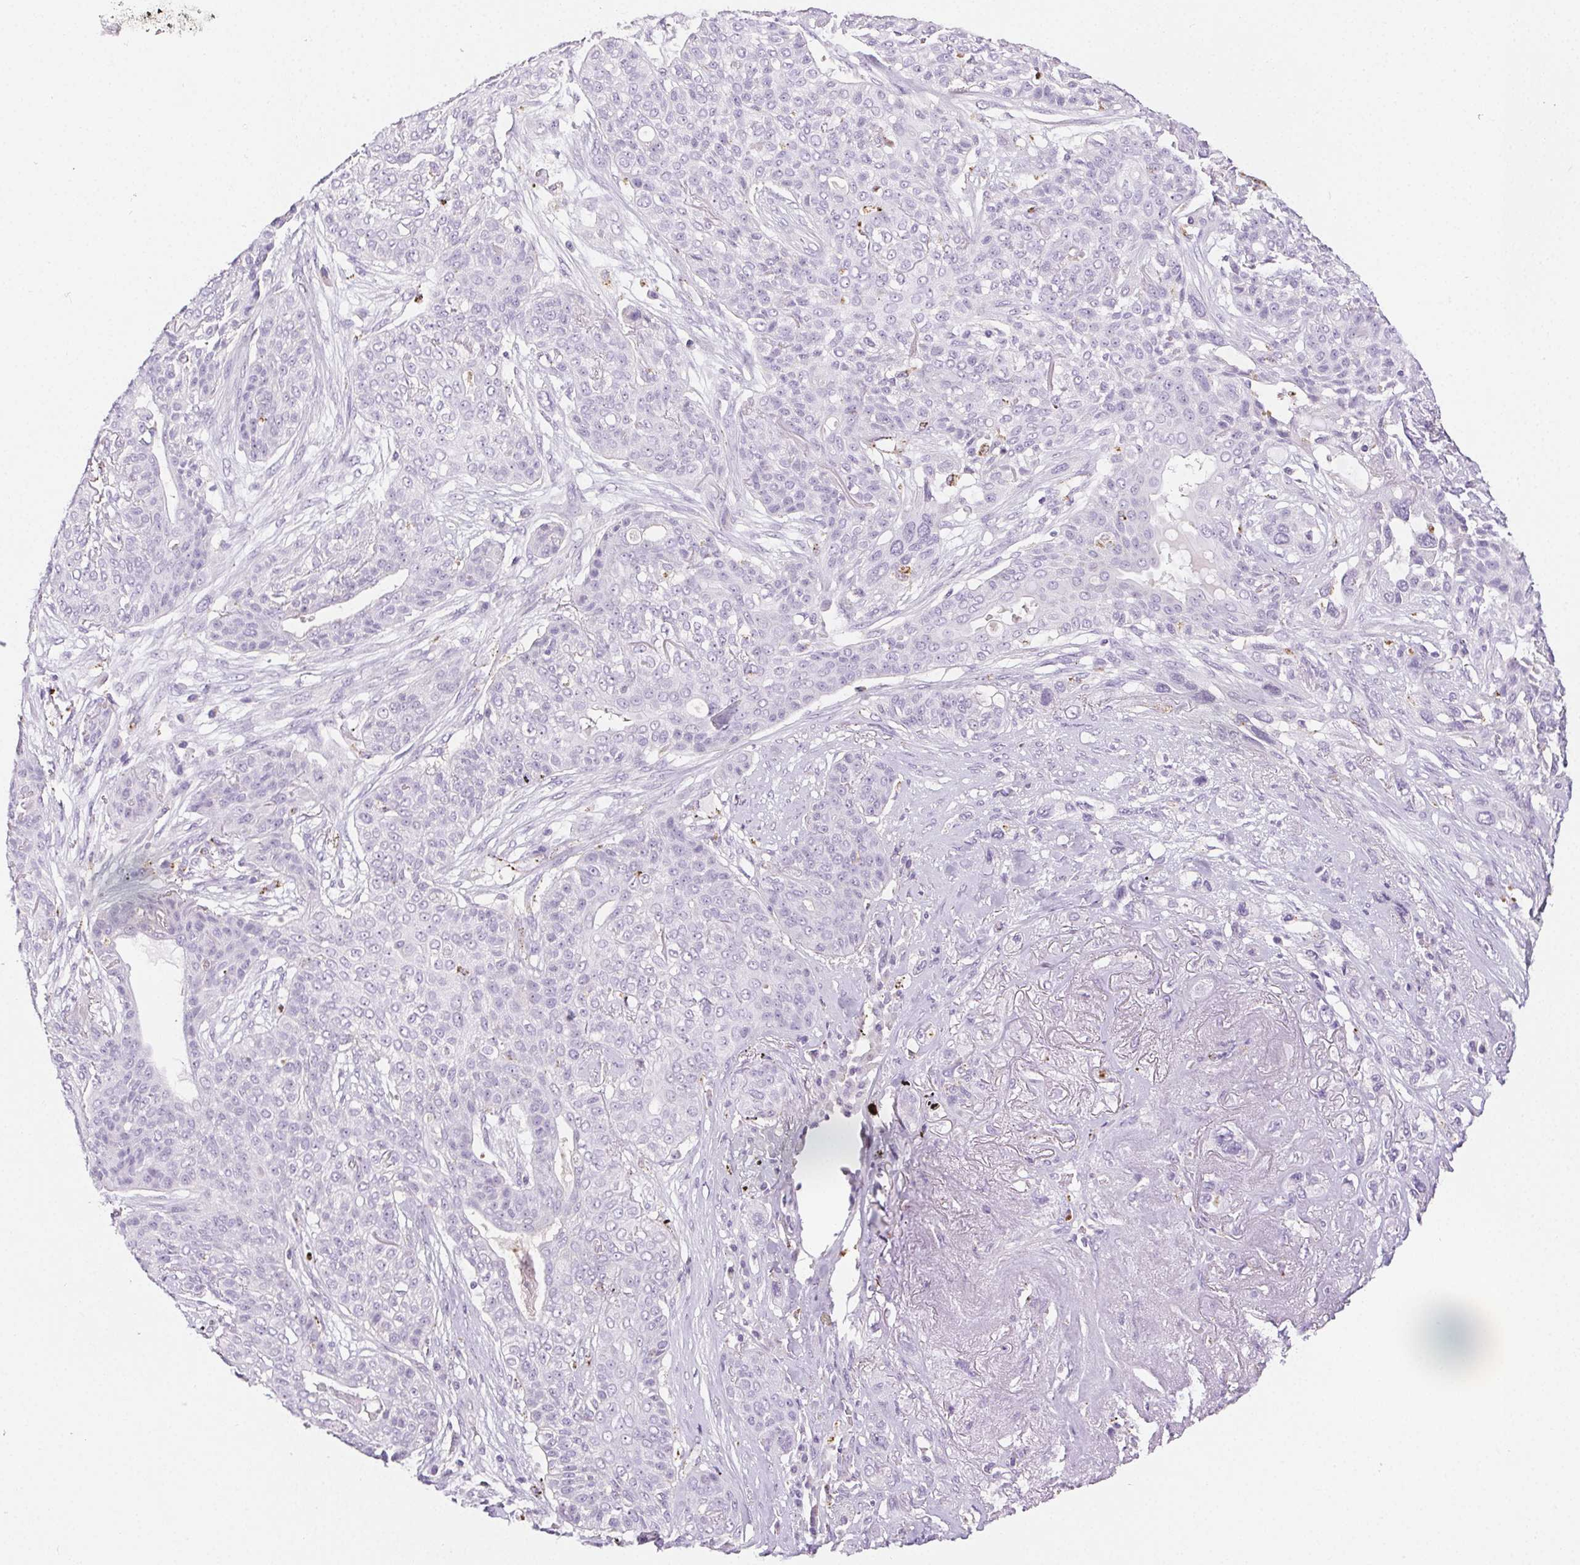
{"staining": {"intensity": "negative", "quantity": "none", "location": "none"}, "tissue": "lung cancer", "cell_type": "Tumor cells", "image_type": "cancer", "snomed": [{"axis": "morphology", "description": "Squamous cell carcinoma, NOS"}, {"axis": "topography", "description": "Lung"}], "caption": "Protein analysis of squamous cell carcinoma (lung) reveals no significant expression in tumor cells. Brightfield microscopy of immunohistochemistry (IHC) stained with DAB (brown) and hematoxylin (blue), captured at high magnification.", "gene": "LIPA", "patient": {"sex": "female", "age": 70}}